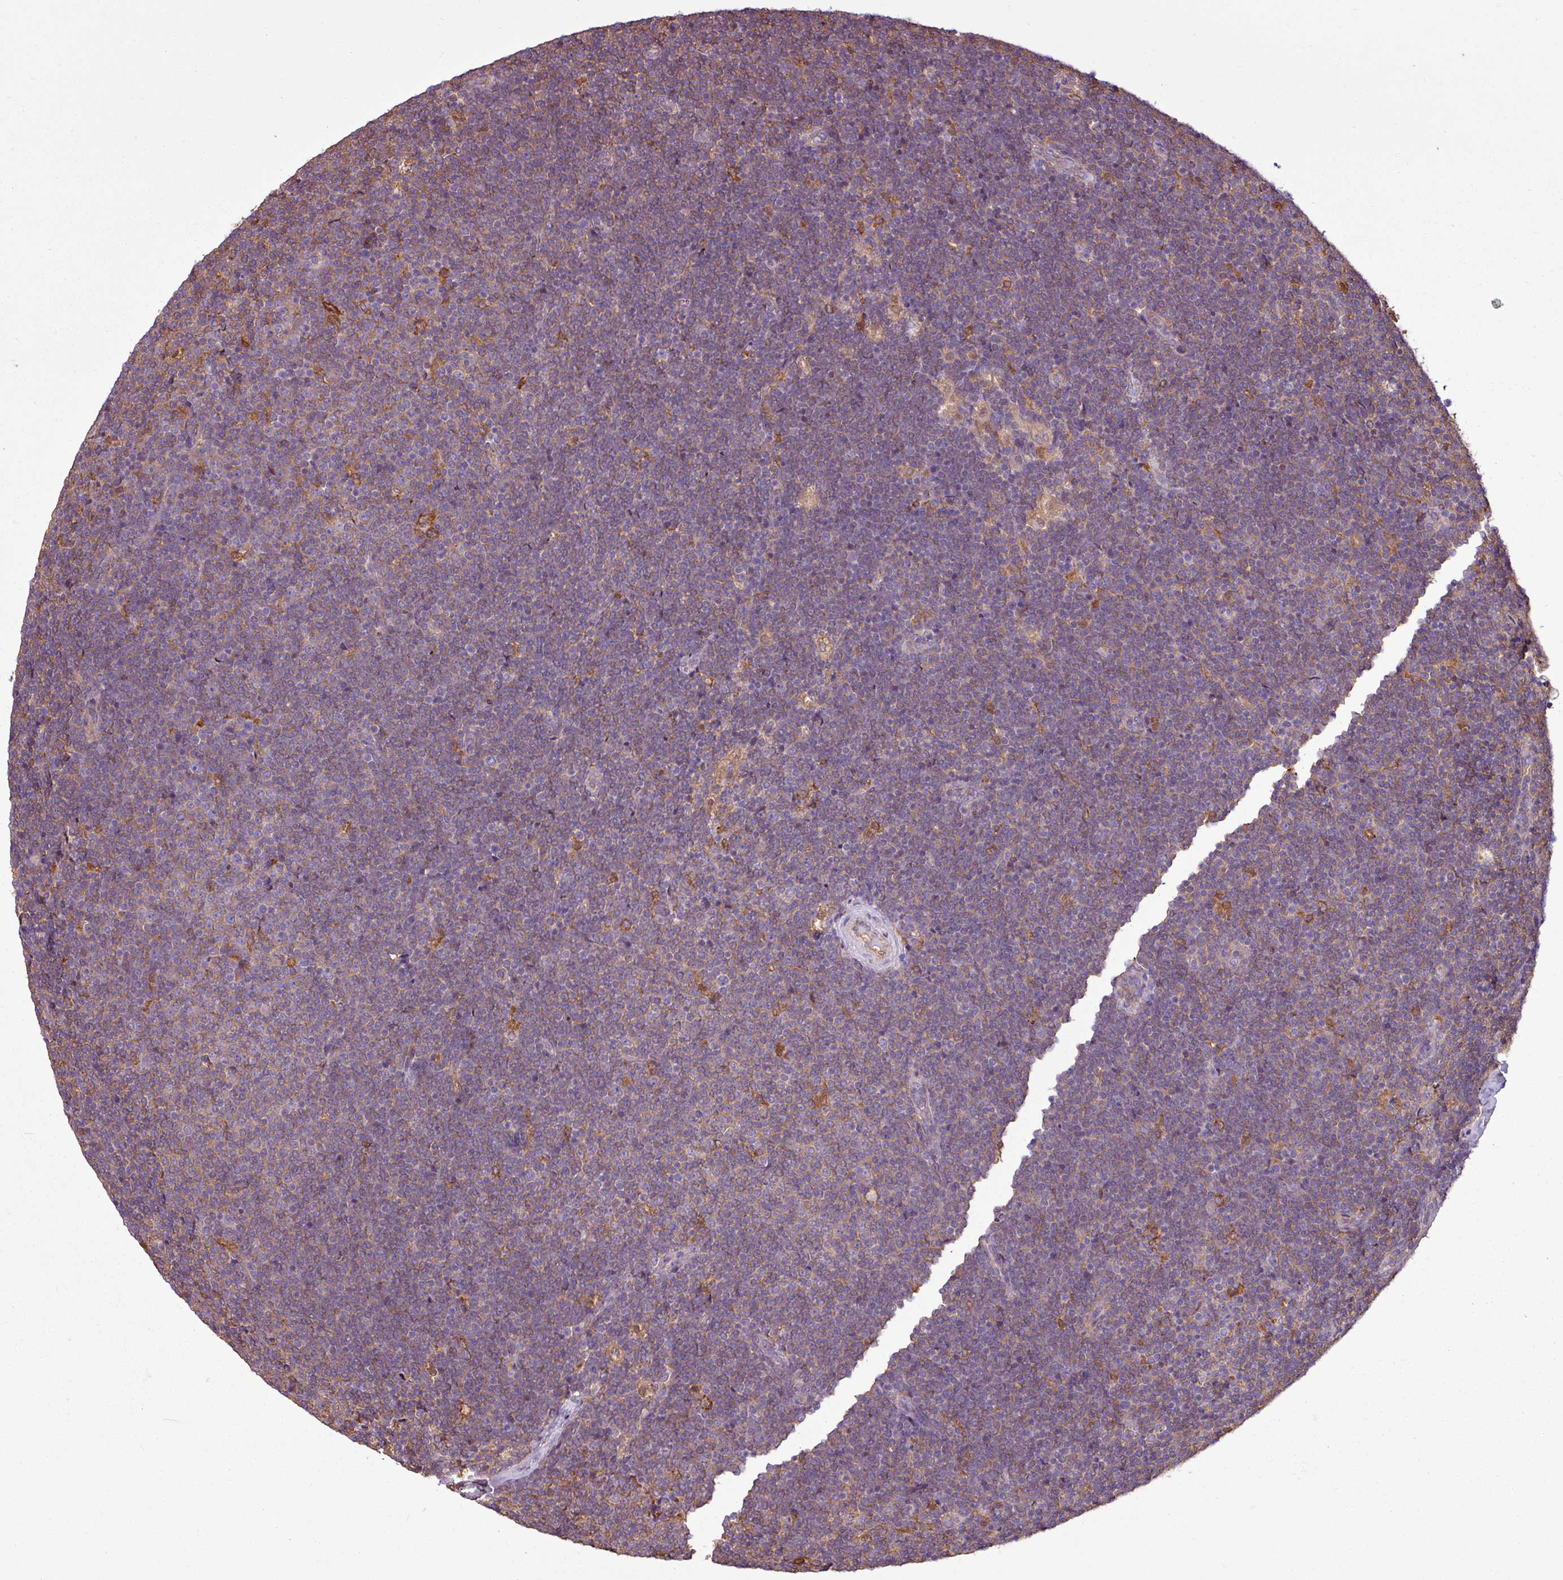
{"staining": {"intensity": "negative", "quantity": "none", "location": "none"}, "tissue": "lymphoma", "cell_type": "Tumor cells", "image_type": "cancer", "snomed": [{"axis": "morphology", "description": "Malignant lymphoma, non-Hodgkin's type, Low grade"}, {"axis": "topography", "description": "Lymph node"}], "caption": "This is an IHC micrograph of lymphoma. There is no expression in tumor cells.", "gene": "PACSIN2", "patient": {"sex": "male", "age": 48}}